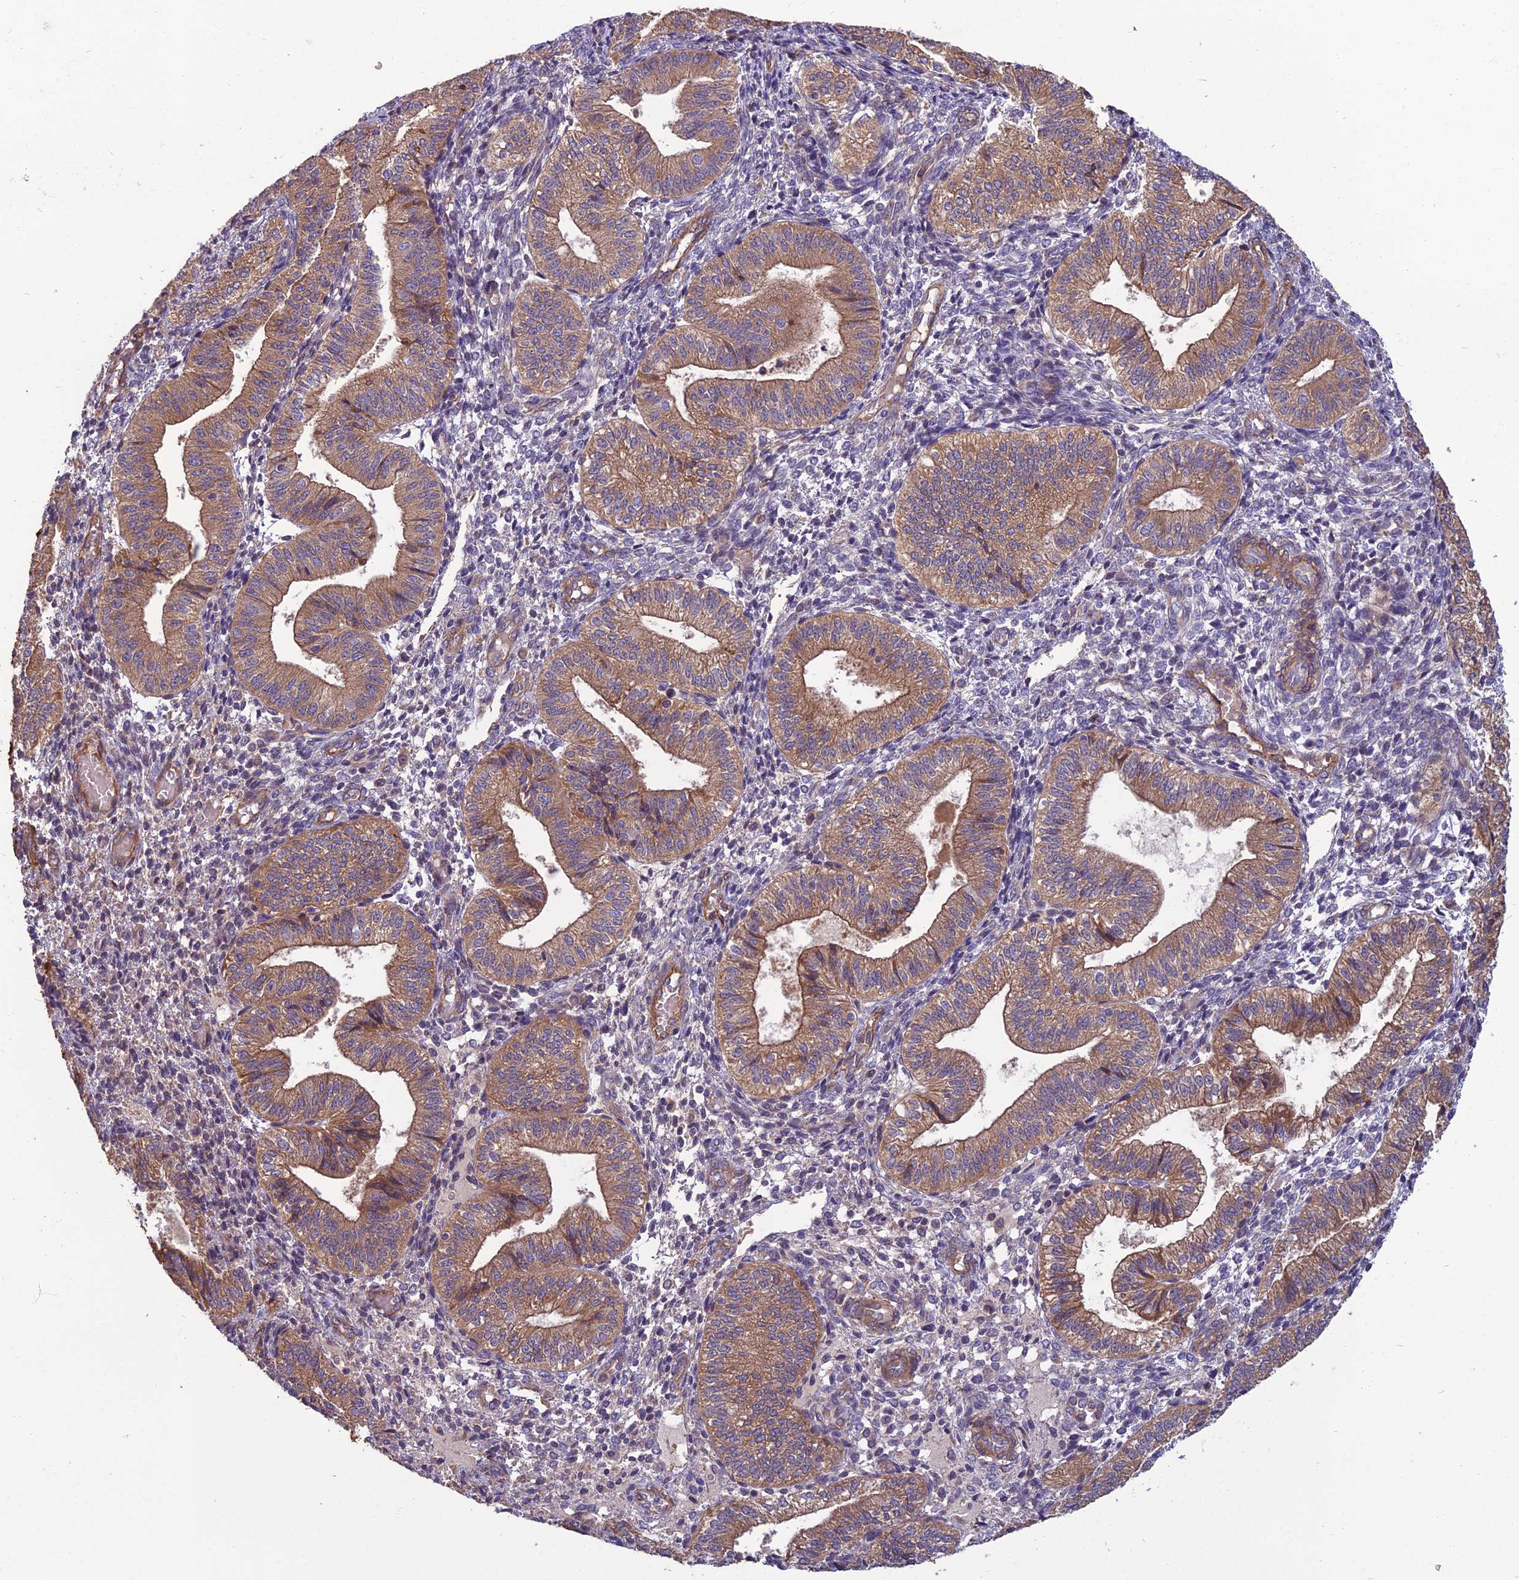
{"staining": {"intensity": "moderate", "quantity": "<25%", "location": "cytoplasmic/membranous"}, "tissue": "endometrium", "cell_type": "Cells in endometrial stroma", "image_type": "normal", "snomed": [{"axis": "morphology", "description": "Normal tissue, NOS"}, {"axis": "topography", "description": "Endometrium"}], "caption": "Moderate cytoplasmic/membranous protein positivity is identified in approximately <25% of cells in endometrial stroma in endometrium. (DAB IHC, brown staining for protein, blue staining for nuclei).", "gene": "WDR24", "patient": {"sex": "female", "age": 34}}